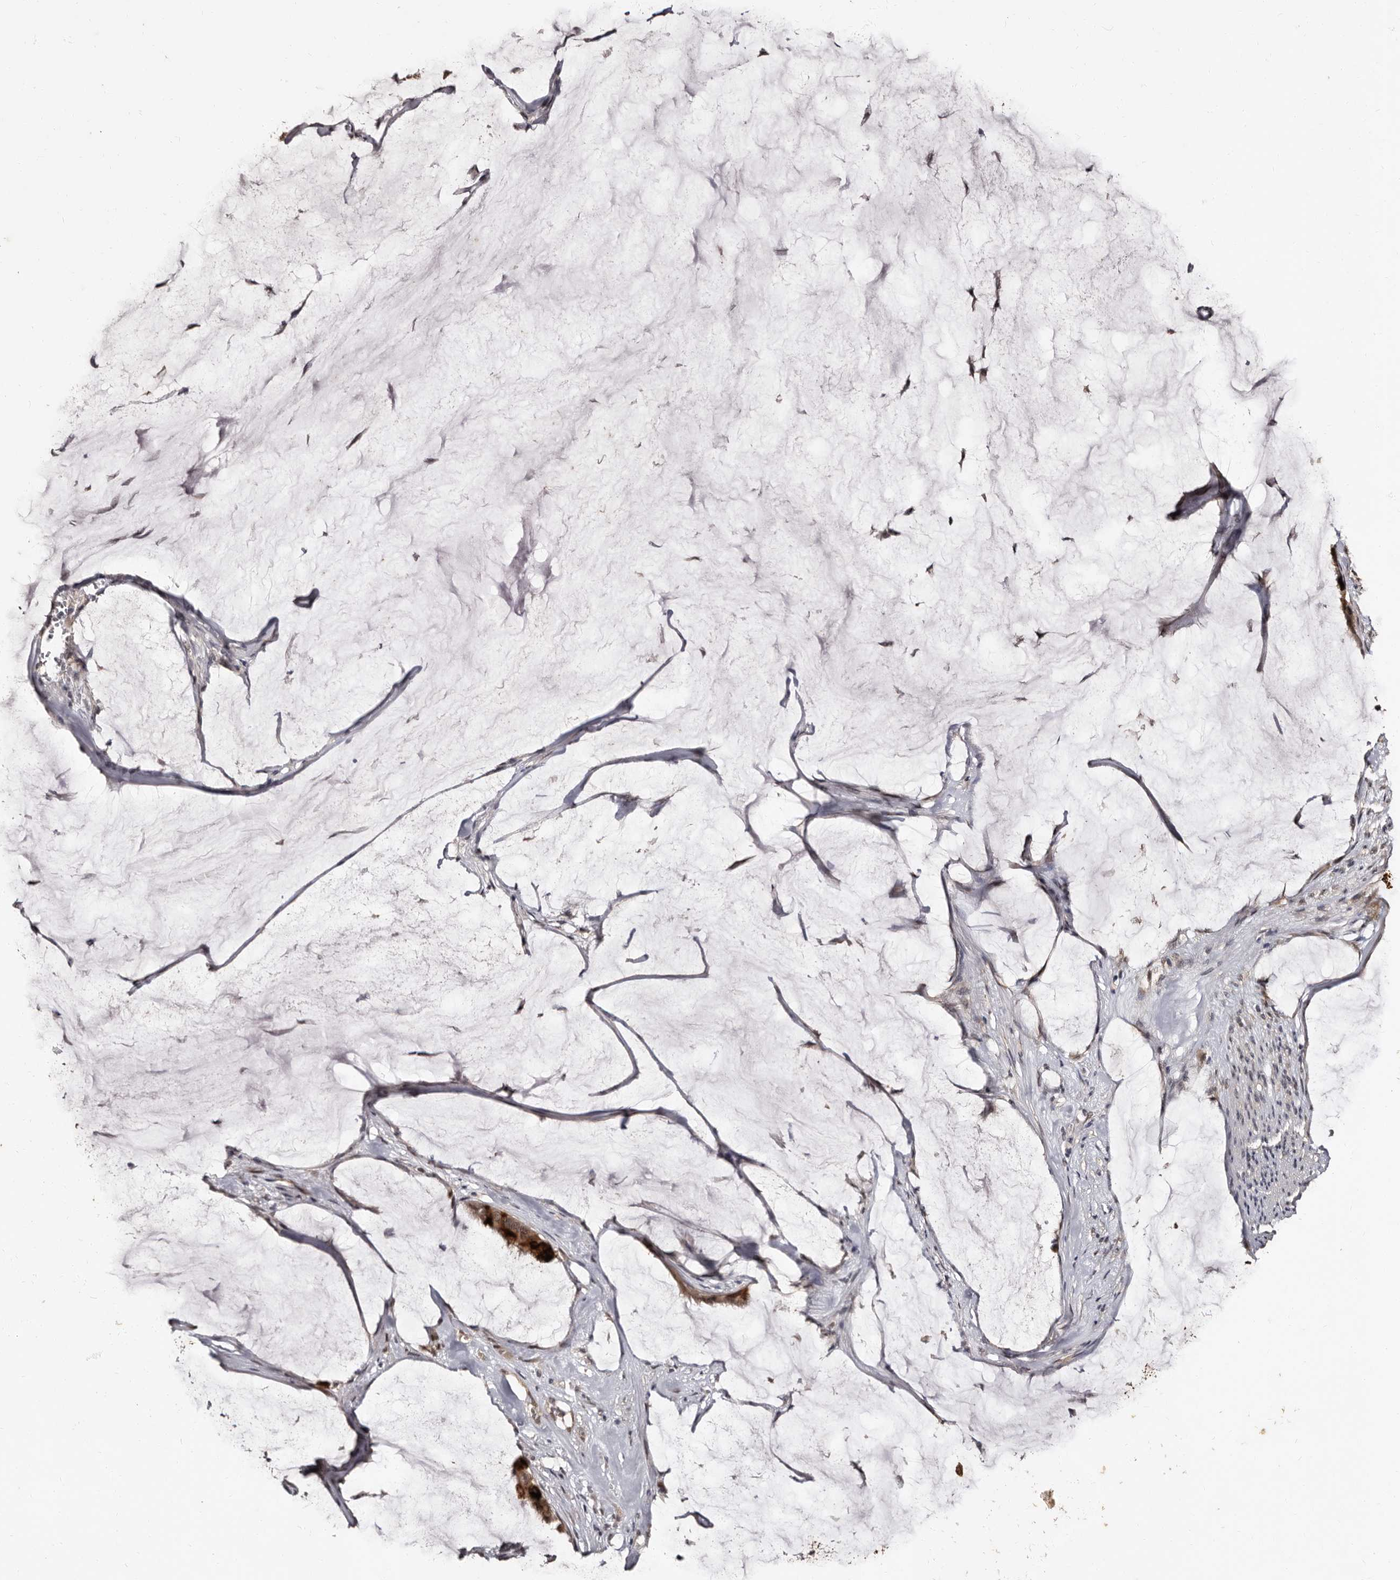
{"staining": {"intensity": "strong", "quantity": ">75%", "location": "cytoplasmic/membranous"}, "tissue": "pancreatic cancer", "cell_type": "Tumor cells", "image_type": "cancer", "snomed": [{"axis": "morphology", "description": "Adenocarcinoma, NOS"}, {"axis": "topography", "description": "Pancreas"}], "caption": "High-magnification brightfield microscopy of pancreatic adenocarcinoma stained with DAB (brown) and counterstained with hematoxylin (blue). tumor cells exhibit strong cytoplasmic/membranous expression is appreciated in approximately>75% of cells. Immunohistochemistry stains the protein in brown and the nuclei are stained blue.", "gene": "TBC1D22B", "patient": {"sex": "male", "age": 41}}